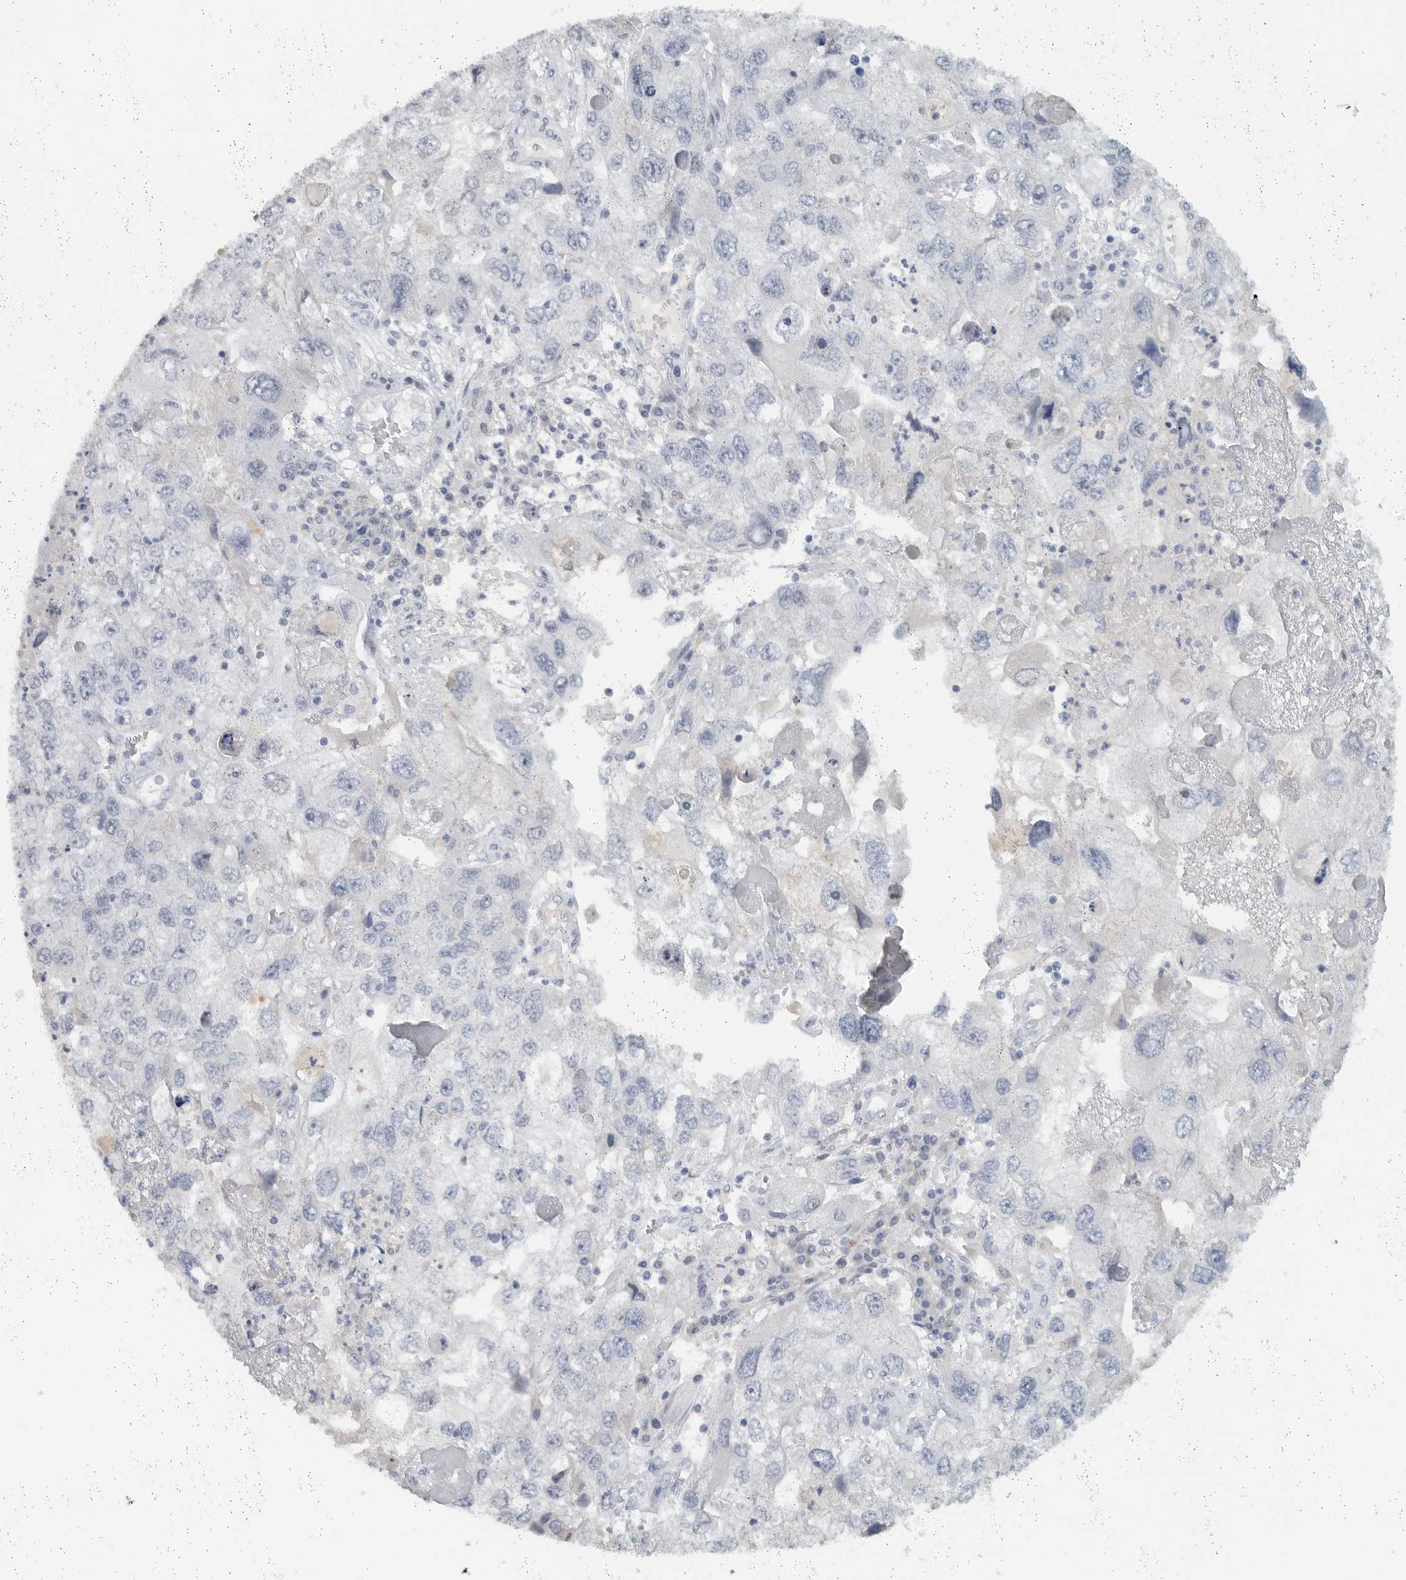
{"staining": {"intensity": "negative", "quantity": "none", "location": "none"}, "tissue": "endometrial cancer", "cell_type": "Tumor cells", "image_type": "cancer", "snomed": [{"axis": "morphology", "description": "Adenocarcinoma, NOS"}, {"axis": "topography", "description": "Endometrium"}], "caption": "This micrograph is of adenocarcinoma (endometrial) stained with immunohistochemistry (IHC) to label a protein in brown with the nuclei are counter-stained blue. There is no positivity in tumor cells. (DAB immunohistochemistry with hematoxylin counter stain).", "gene": "PAM", "patient": {"sex": "female", "age": 49}}